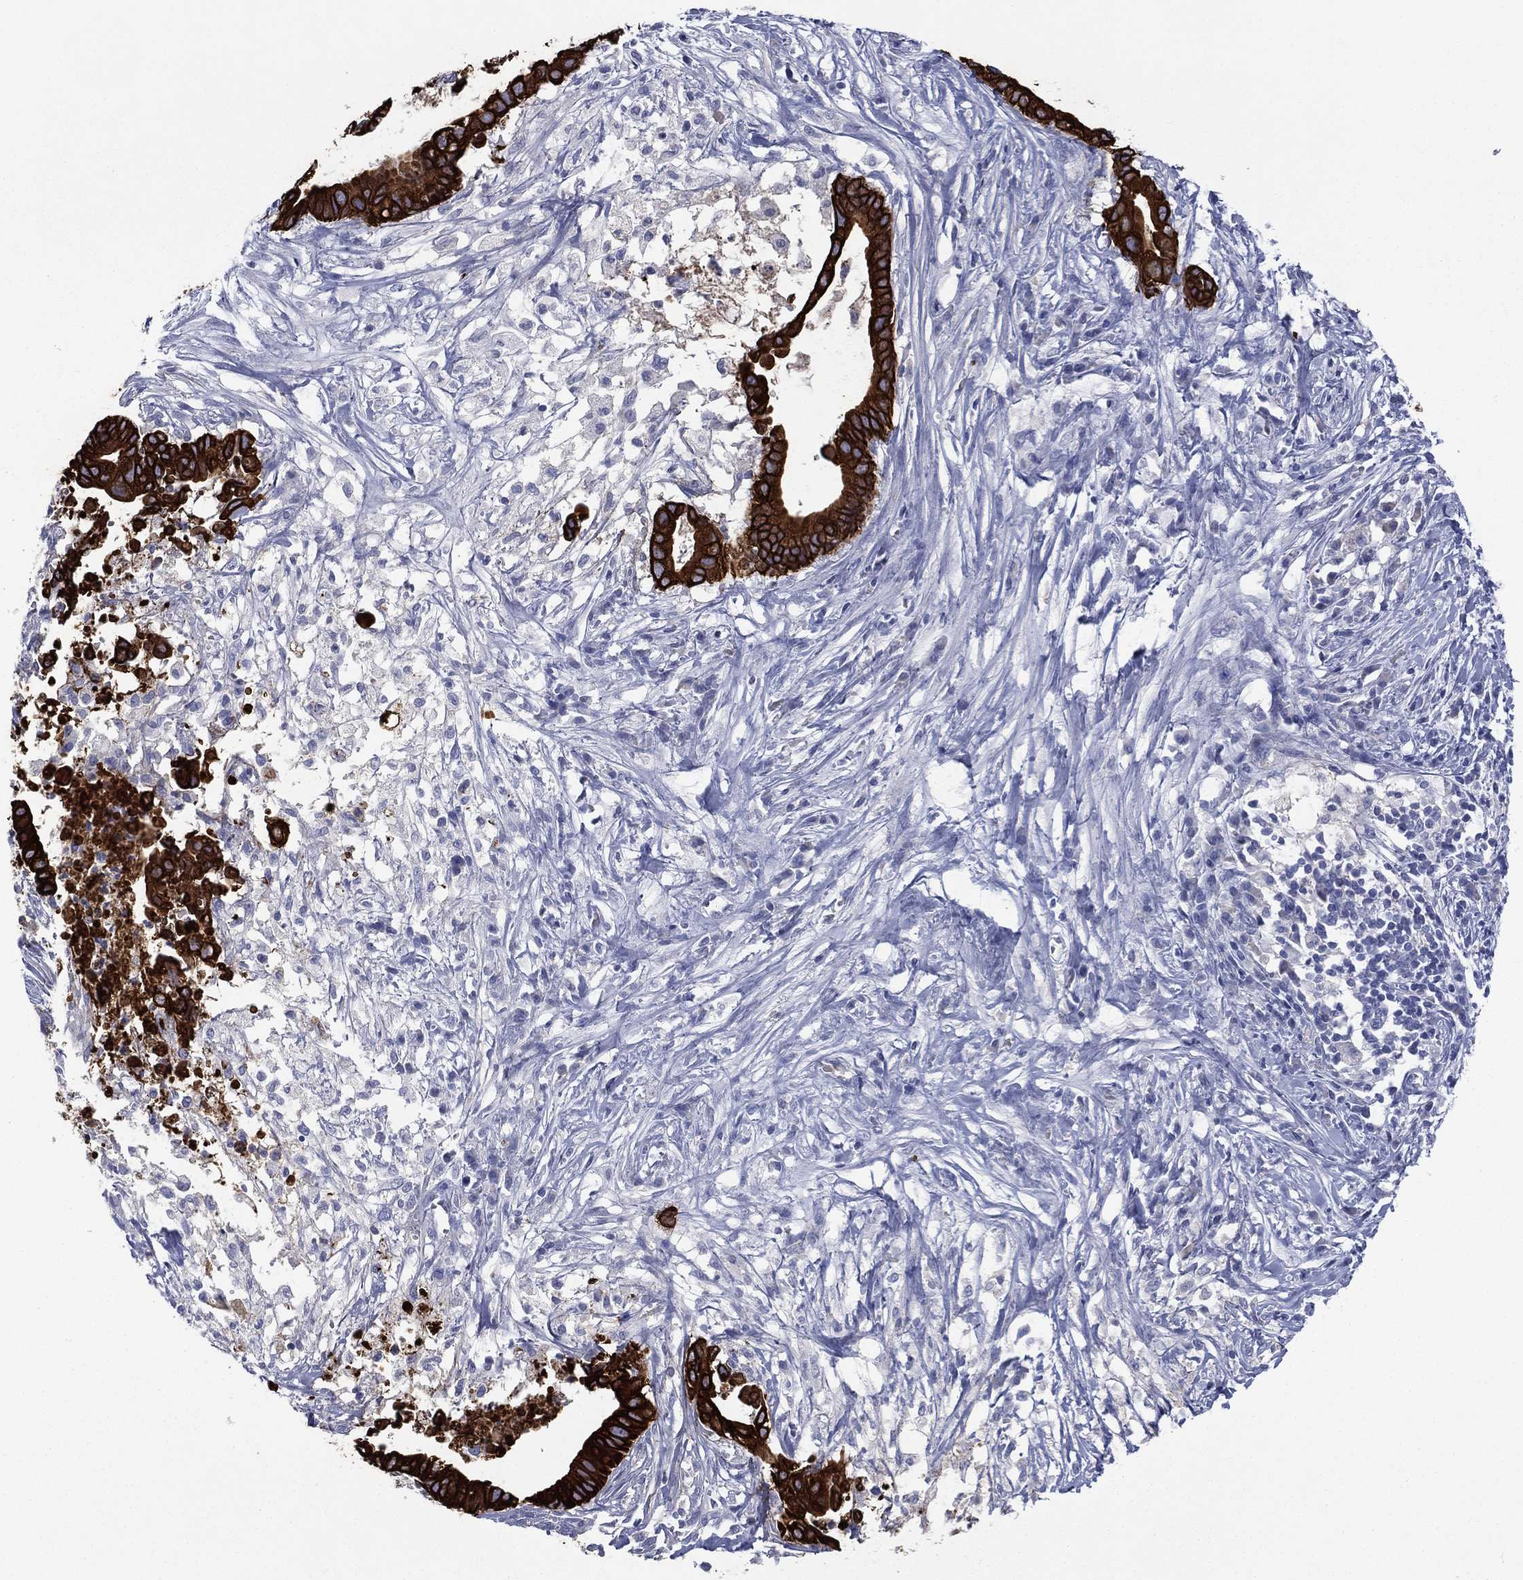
{"staining": {"intensity": "strong", "quantity": ">75%", "location": "cytoplasmic/membranous"}, "tissue": "pancreatic cancer", "cell_type": "Tumor cells", "image_type": "cancer", "snomed": [{"axis": "morphology", "description": "Adenocarcinoma, NOS"}, {"axis": "topography", "description": "Pancreas"}], "caption": "Immunohistochemical staining of human pancreatic adenocarcinoma shows strong cytoplasmic/membranous protein staining in approximately >75% of tumor cells.", "gene": "KRT7", "patient": {"sex": "male", "age": 61}}